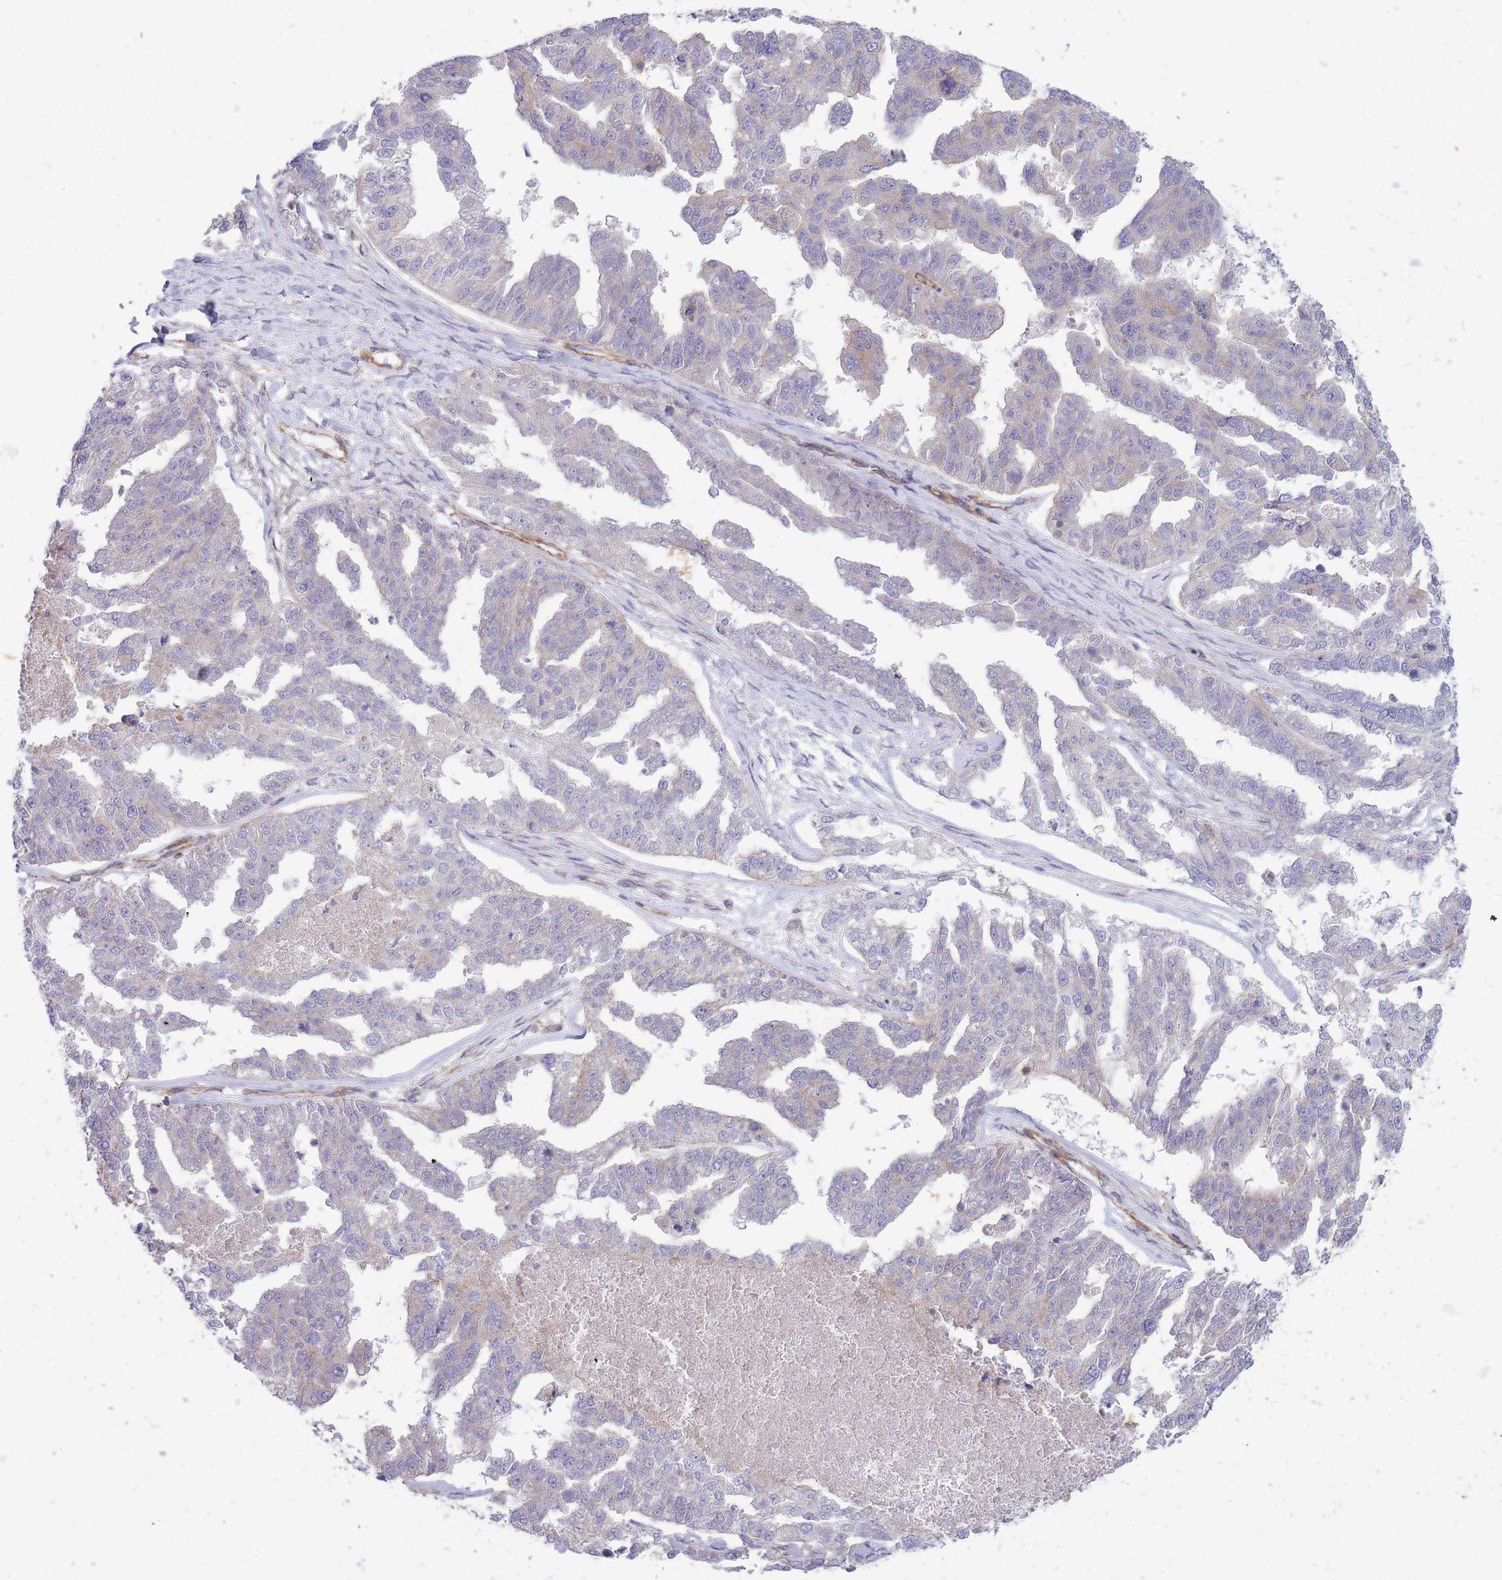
{"staining": {"intensity": "negative", "quantity": "none", "location": "none"}, "tissue": "ovarian cancer", "cell_type": "Tumor cells", "image_type": "cancer", "snomed": [{"axis": "morphology", "description": "Cystadenocarcinoma, serous, NOS"}, {"axis": "topography", "description": "Ovary"}], "caption": "High magnification brightfield microscopy of ovarian cancer (serous cystadenocarcinoma) stained with DAB (3,3'-diaminobenzidine) (brown) and counterstained with hematoxylin (blue): tumor cells show no significant staining.", "gene": "GGA1", "patient": {"sex": "female", "age": 58}}